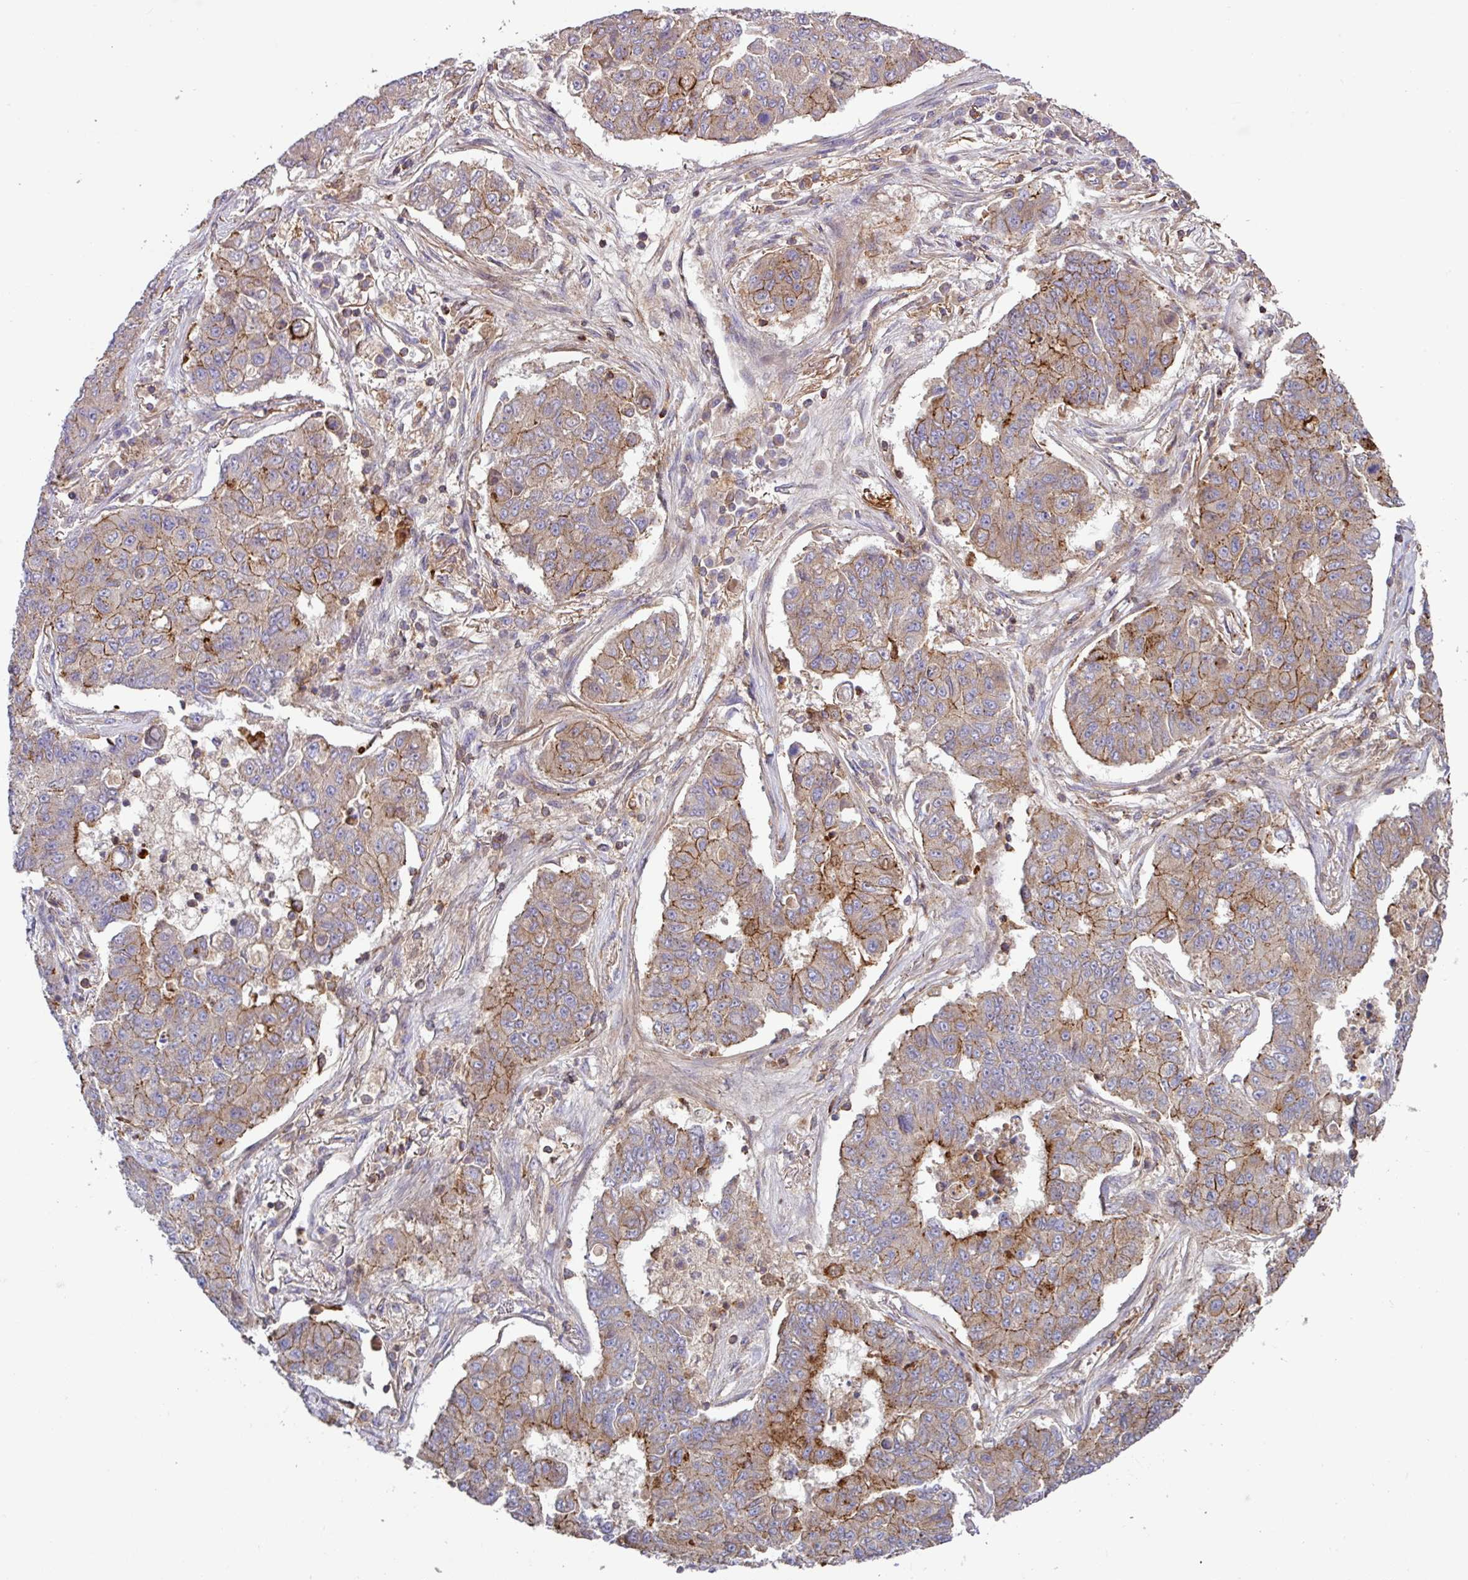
{"staining": {"intensity": "moderate", "quantity": "25%-75%", "location": "cytoplasmic/membranous"}, "tissue": "lung cancer", "cell_type": "Tumor cells", "image_type": "cancer", "snomed": [{"axis": "morphology", "description": "Squamous cell carcinoma, NOS"}, {"axis": "topography", "description": "Lung"}], "caption": "Protein analysis of lung cancer (squamous cell carcinoma) tissue demonstrates moderate cytoplasmic/membranous staining in about 25%-75% of tumor cells.", "gene": "RIC1", "patient": {"sex": "male", "age": 74}}